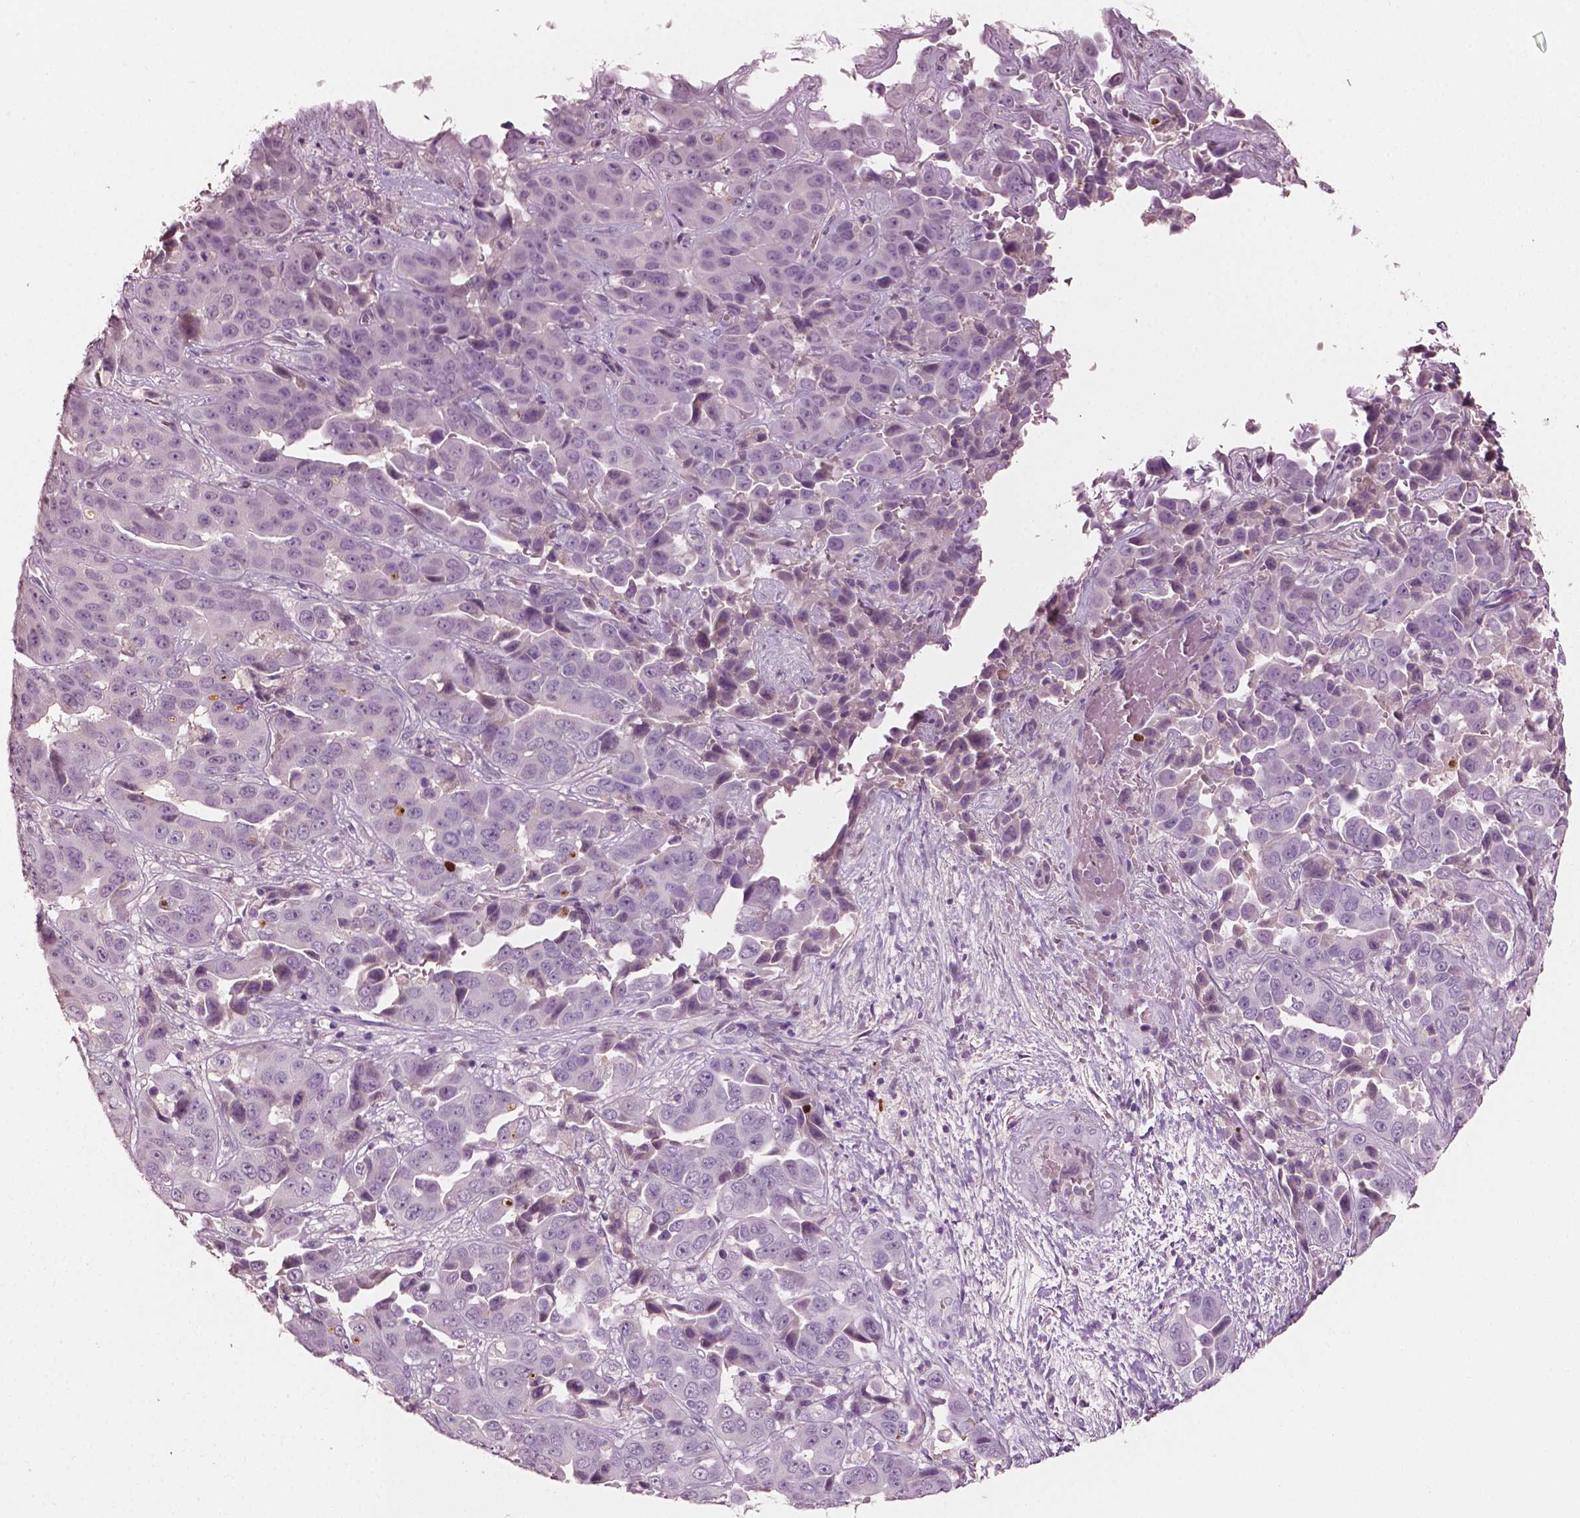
{"staining": {"intensity": "negative", "quantity": "none", "location": "none"}, "tissue": "liver cancer", "cell_type": "Tumor cells", "image_type": "cancer", "snomed": [{"axis": "morphology", "description": "Cholangiocarcinoma"}, {"axis": "topography", "description": "Liver"}], "caption": "Immunohistochemical staining of cholangiocarcinoma (liver) exhibits no significant expression in tumor cells.", "gene": "APOA4", "patient": {"sex": "female", "age": 52}}